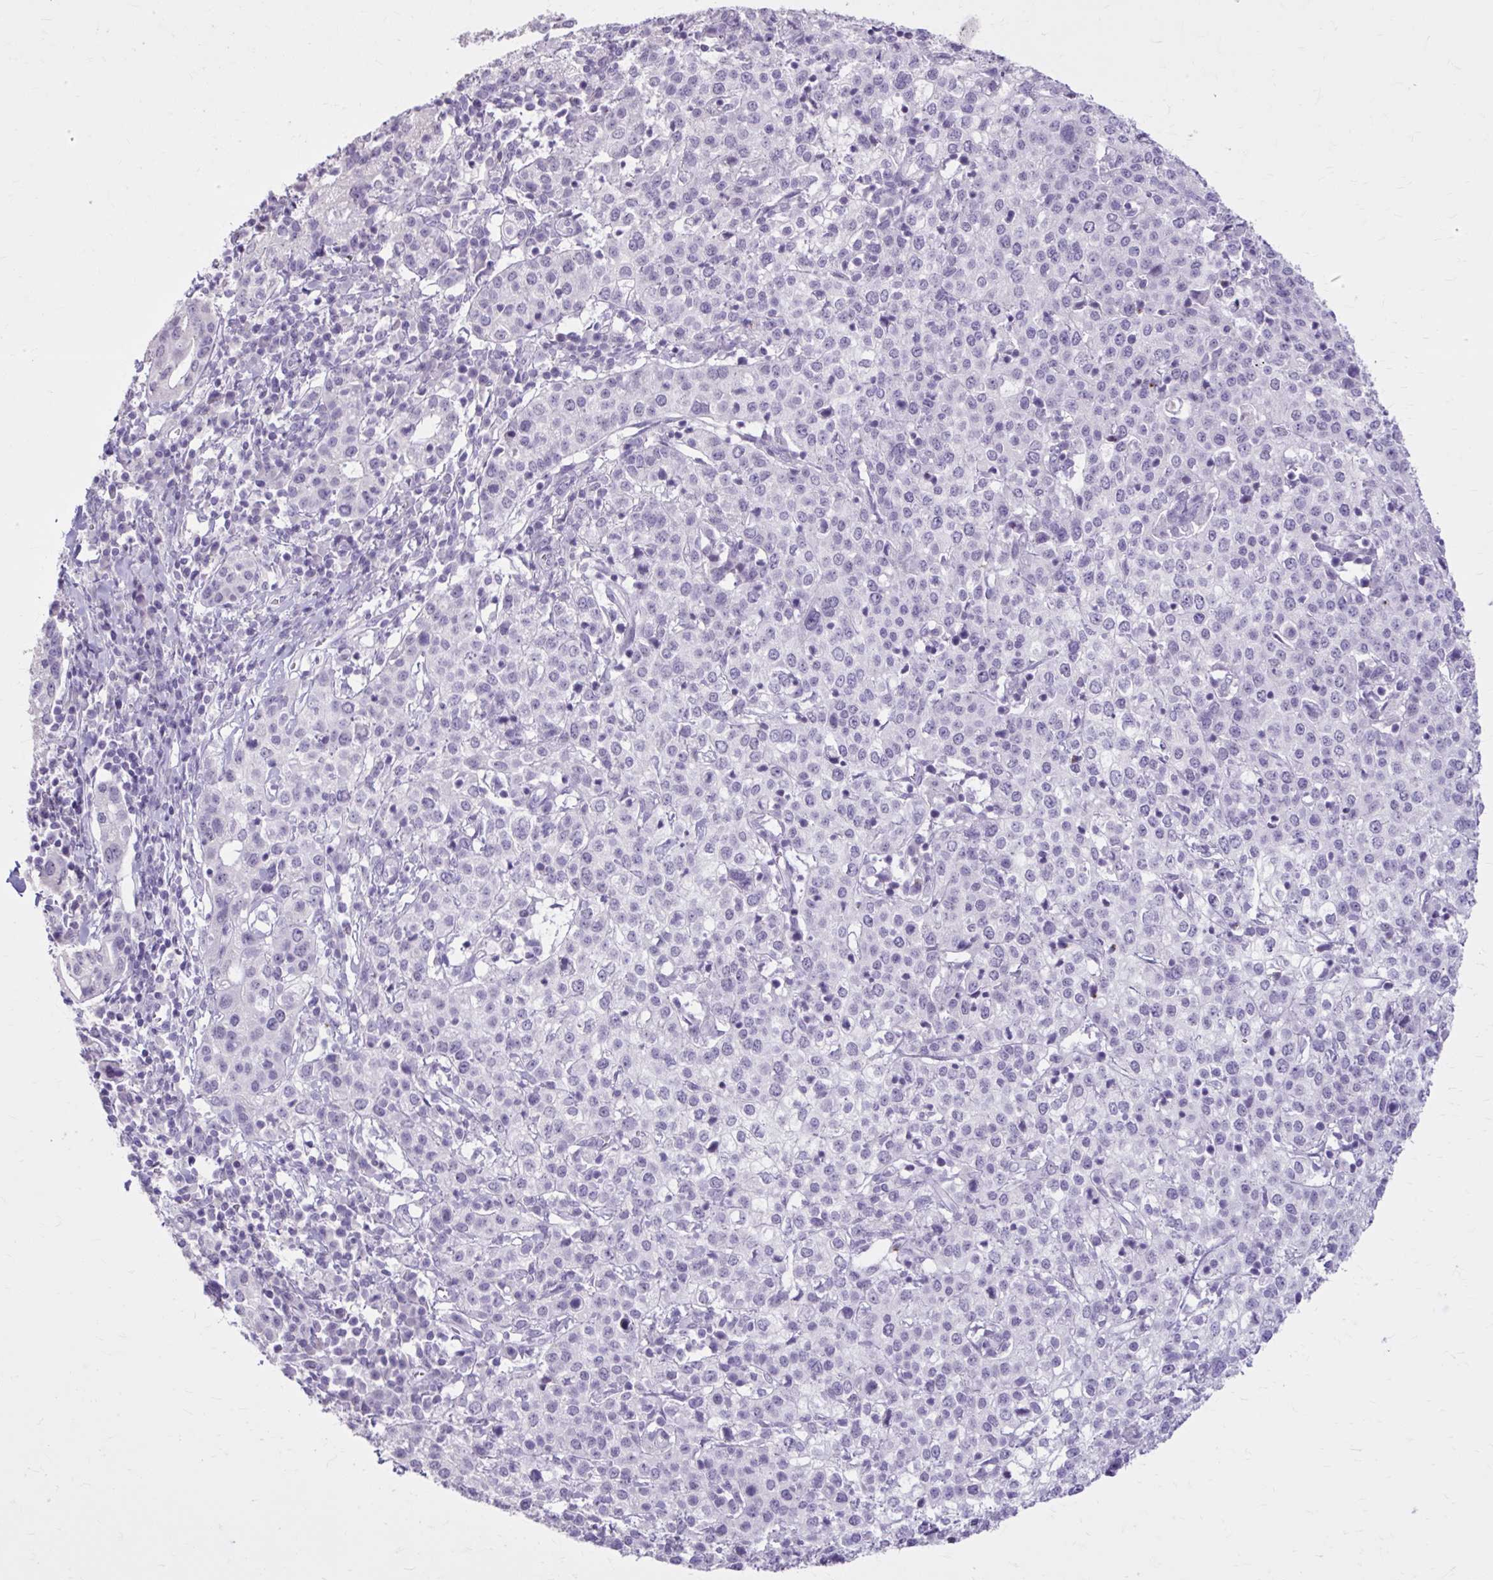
{"staining": {"intensity": "negative", "quantity": "none", "location": "none"}, "tissue": "cervical cancer", "cell_type": "Tumor cells", "image_type": "cancer", "snomed": [{"axis": "morphology", "description": "Normal tissue, NOS"}, {"axis": "morphology", "description": "Adenocarcinoma, NOS"}, {"axis": "topography", "description": "Cervix"}], "caption": "Immunohistochemistry image of neoplastic tissue: adenocarcinoma (cervical) stained with DAB demonstrates no significant protein expression in tumor cells. (Stains: DAB (3,3'-diaminobenzidine) IHC with hematoxylin counter stain, Microscopy: brightfield microscopy at high magnification).", "gene": "OR4B1", "patient": {"sex": "female", "age": 44}}